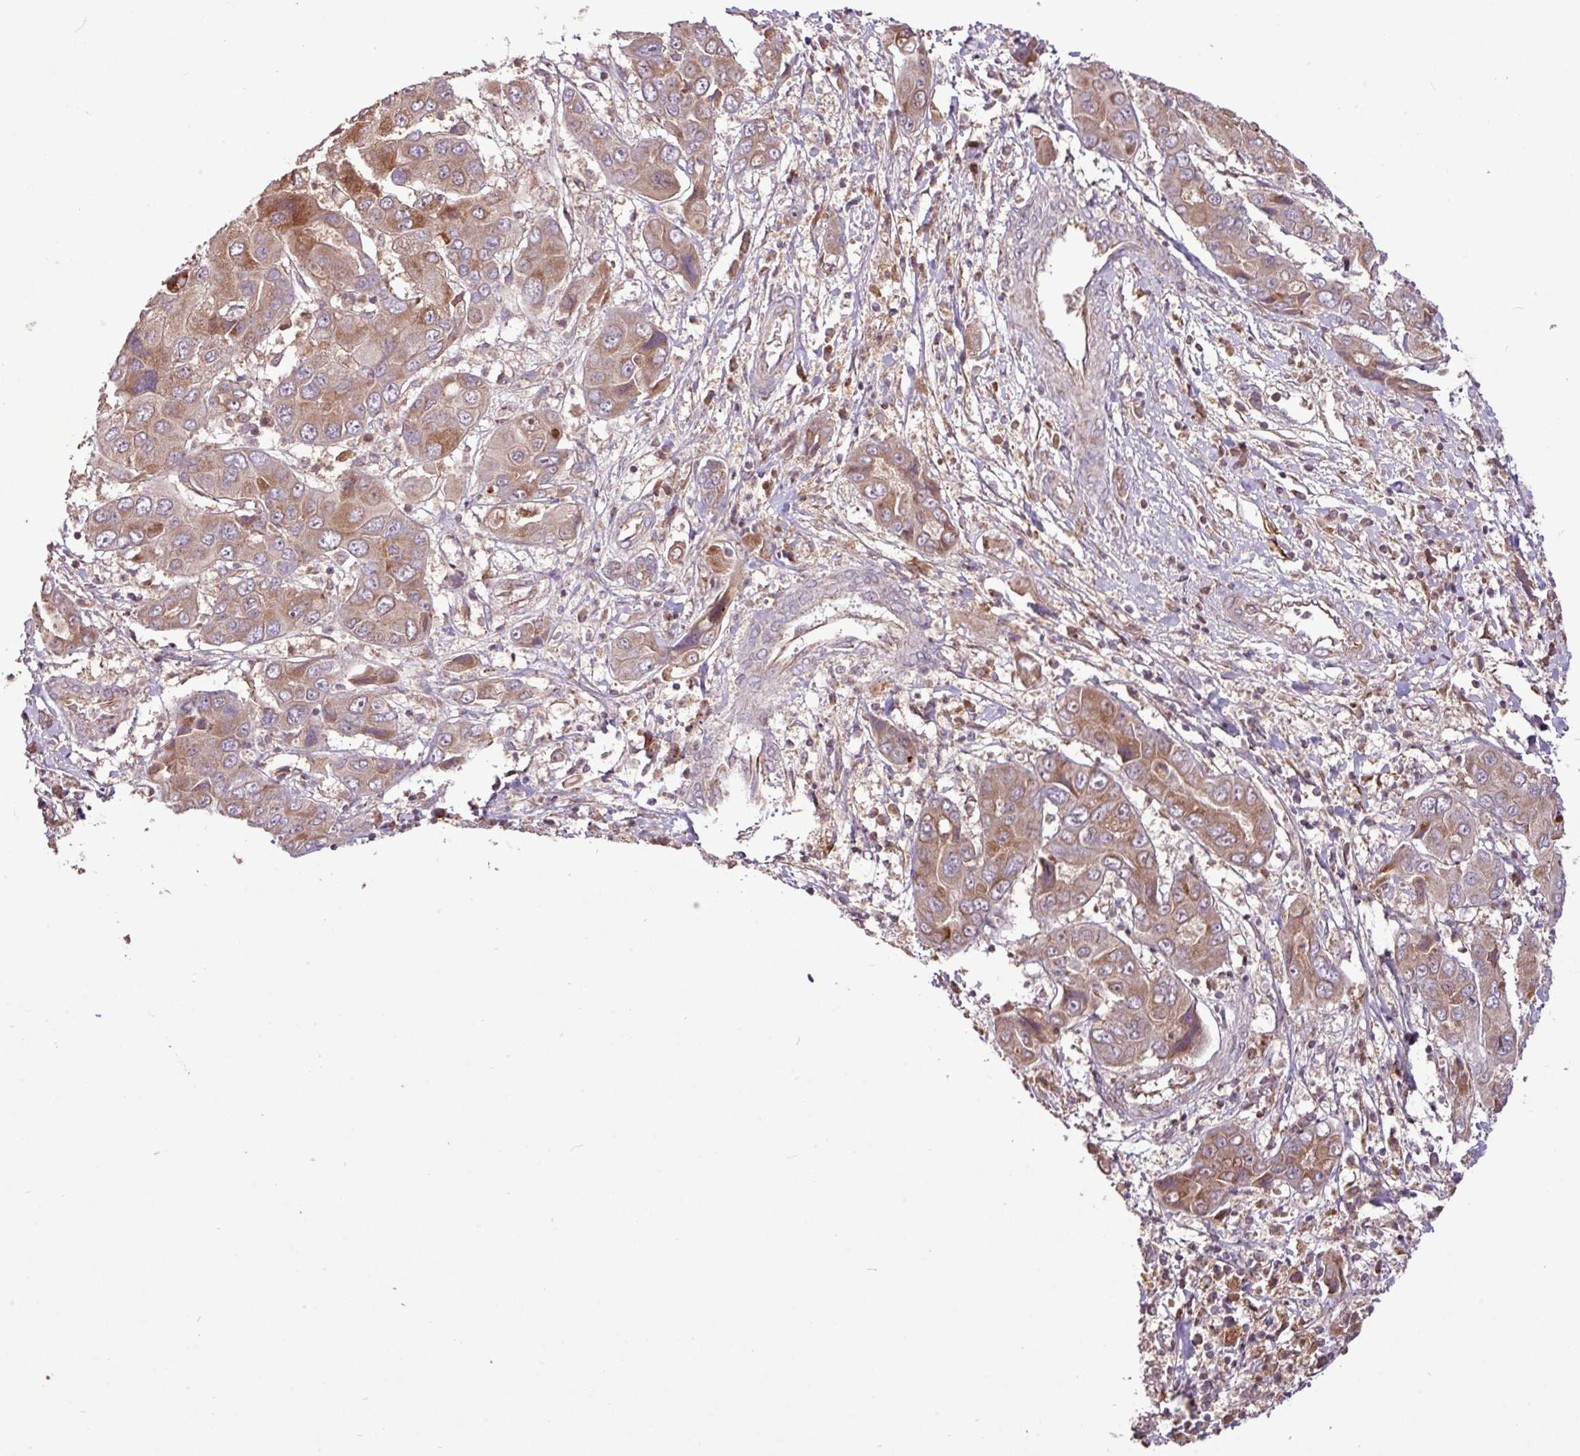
{"staining": {"intensity": "moderate", "quantity": ">75%", "location": "cytoplasmic/membranous"}, "tissue": "liver cancer", "cell_type": "Tumor cells", "image_type": "cancer", "snomed": [{"axis": "morphology", "description": "Cholangiocarcinoma"}, {"axis": "topography", "description": "Liver"}], "caption": "Cholangiocarcinoma (liver) stained for a protein demonstrates moderate cytoplasmic/membranous positivity in tumor cells. (DAB IHC with brightfield microscopy, high magnification).", "gene": "YPEL3", "patient": {"sex": "male", "age": 67}}